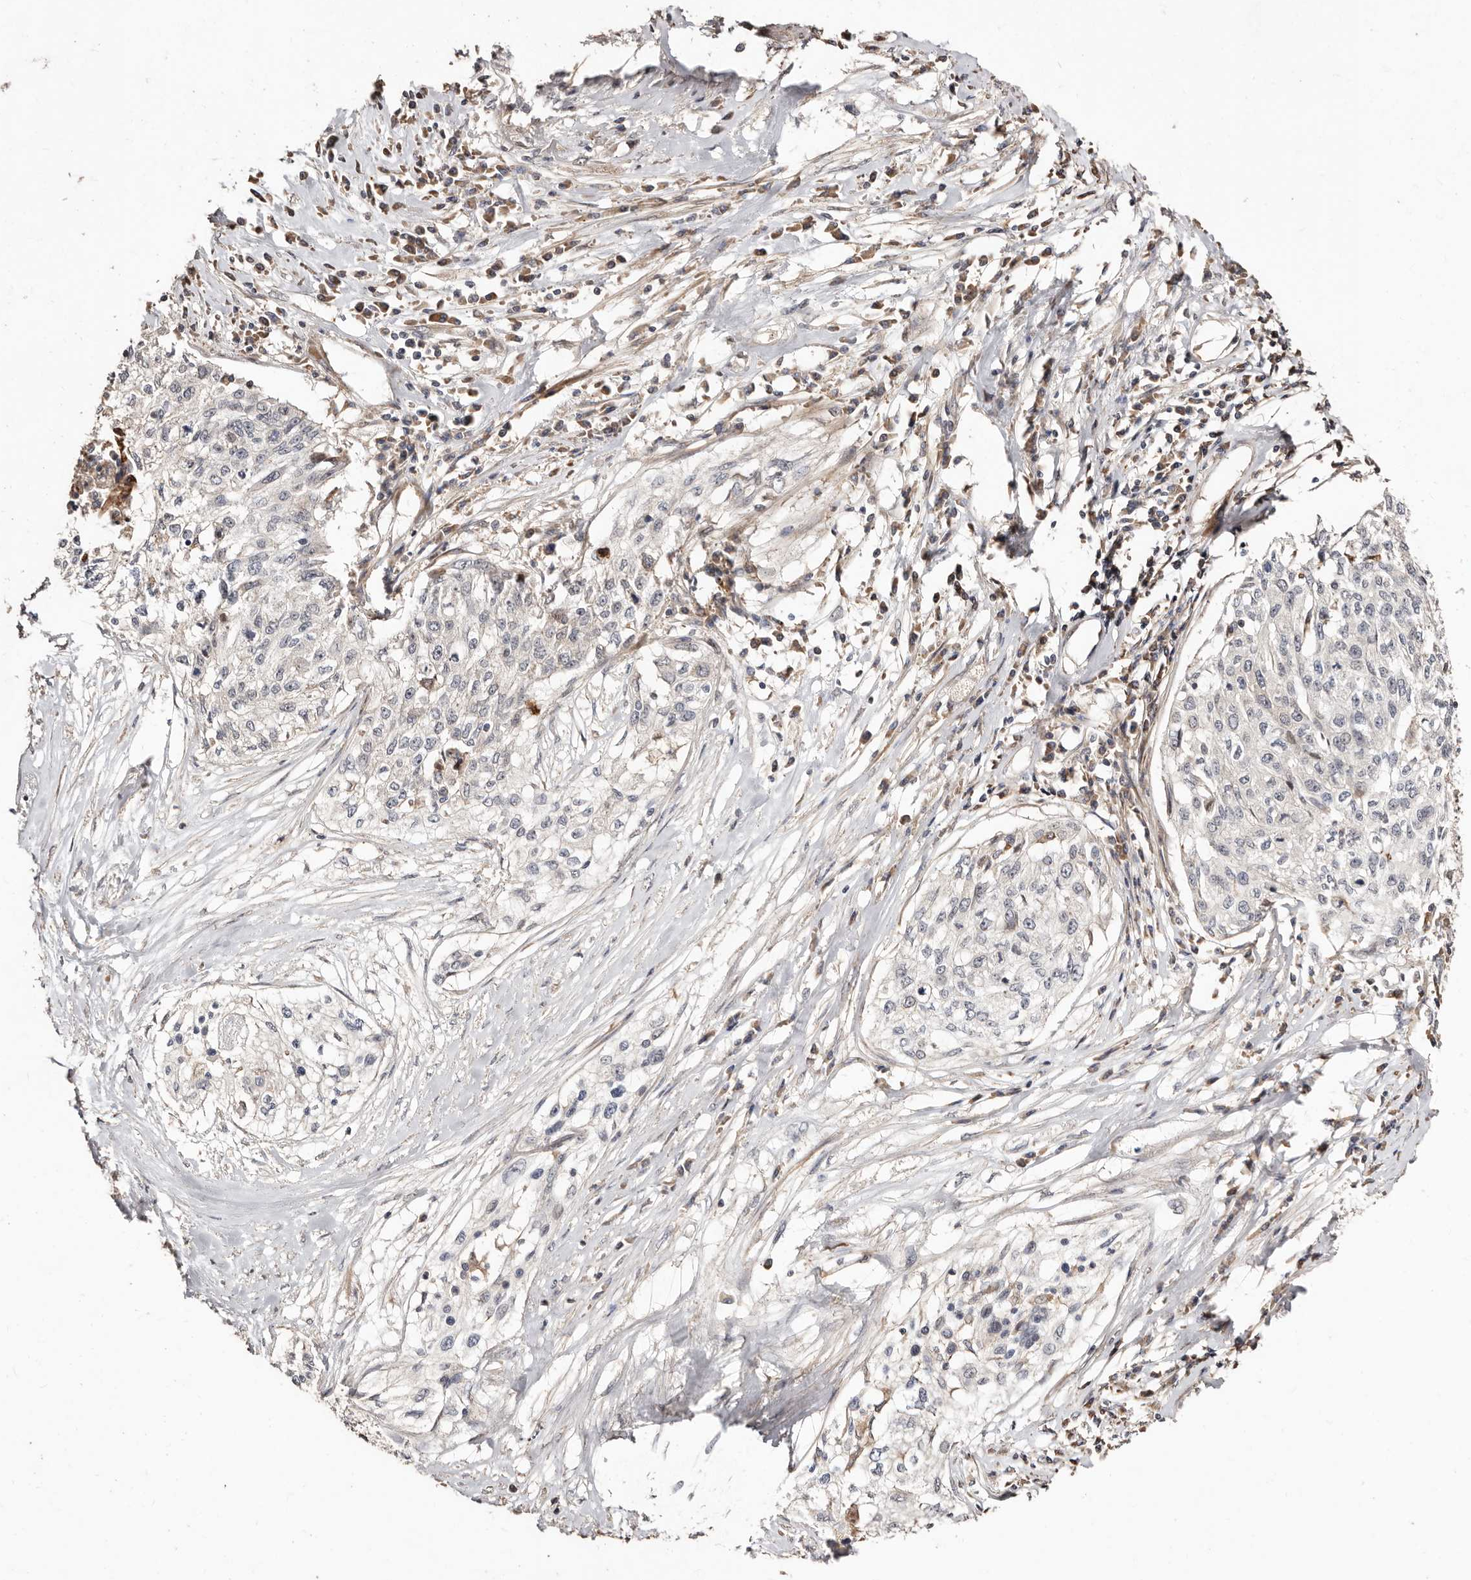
{"staining": {"intensity": "negative", "quantity": "none", "location": "none"}, "tissue": "cervical cancer", "cell_type": "Tumor cells", "image_type": "cancer", "snomed": [{"axis": "morphology", "description": "Squamous cell carcinoma, NOS"}, {"axis": "topography", "description": "Cervix"}], "caption": "Protein analysis of squamous cell carcinoma (cervical) displays no significant positivity in tumor cells.", "gene": "APOL6", "patient": {"sex": "female", "age": 57}}